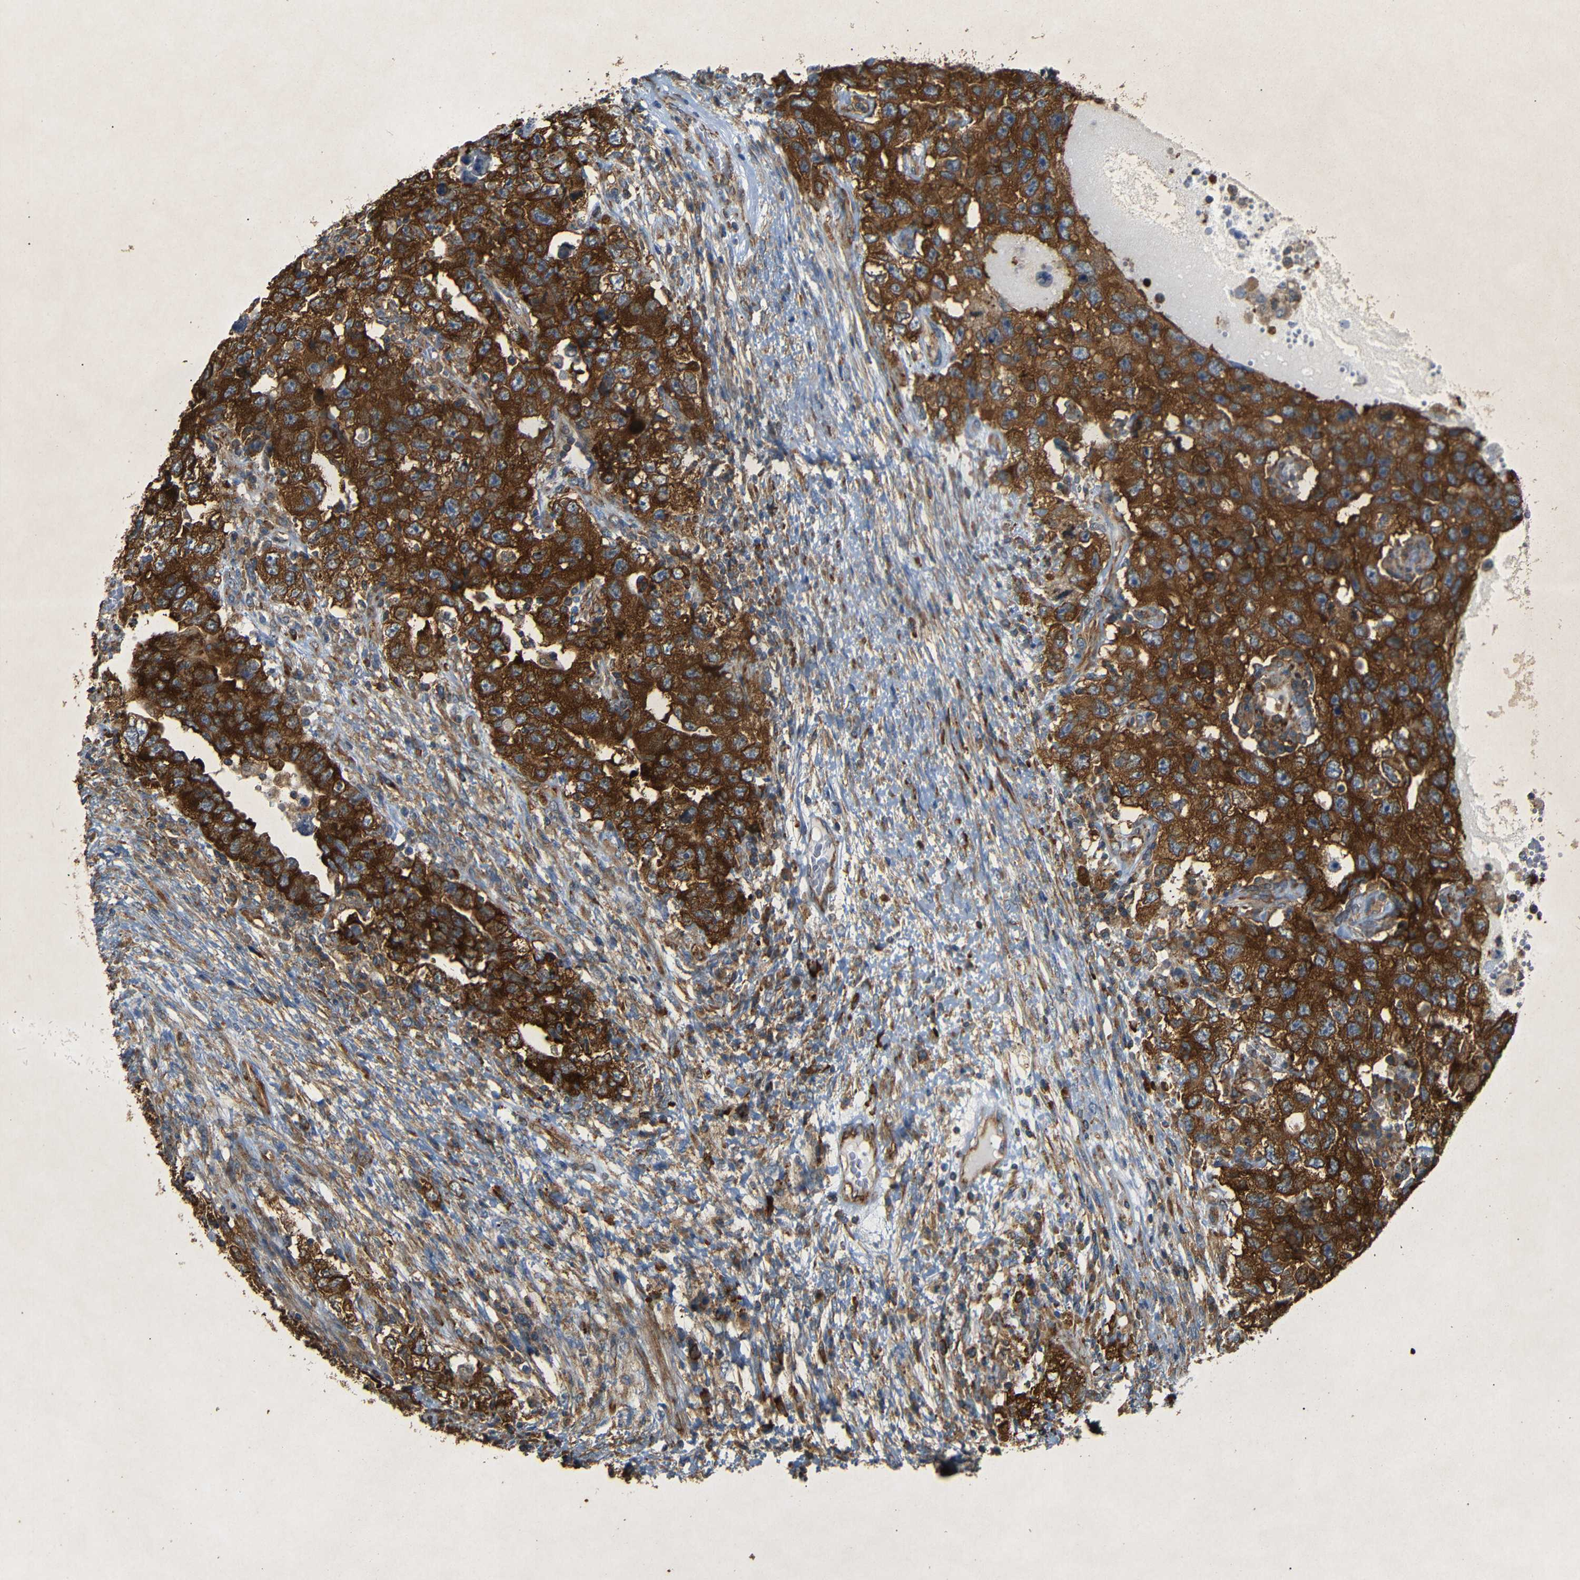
{"staining": {"intensity": "strong", "quantity": ">75%", "location": "cytoplasmic/membranous"}, "tissue": "testis cancer", "cell_type": "Tumor cells", "image_type": "cancer", "snomed": [{"axis": "morphology", "description": "Carcinoma, Embryonal, NOS"}, {"axis": "topography", "description": "Testis"}], "caption": "Protein analysis of testis cancer tissue reveals strong cytoplasmic/membranous positivity in about >75% of tumor cells.", "gene": "BTF3", "patient": {"sex": "male", "age": 26}}